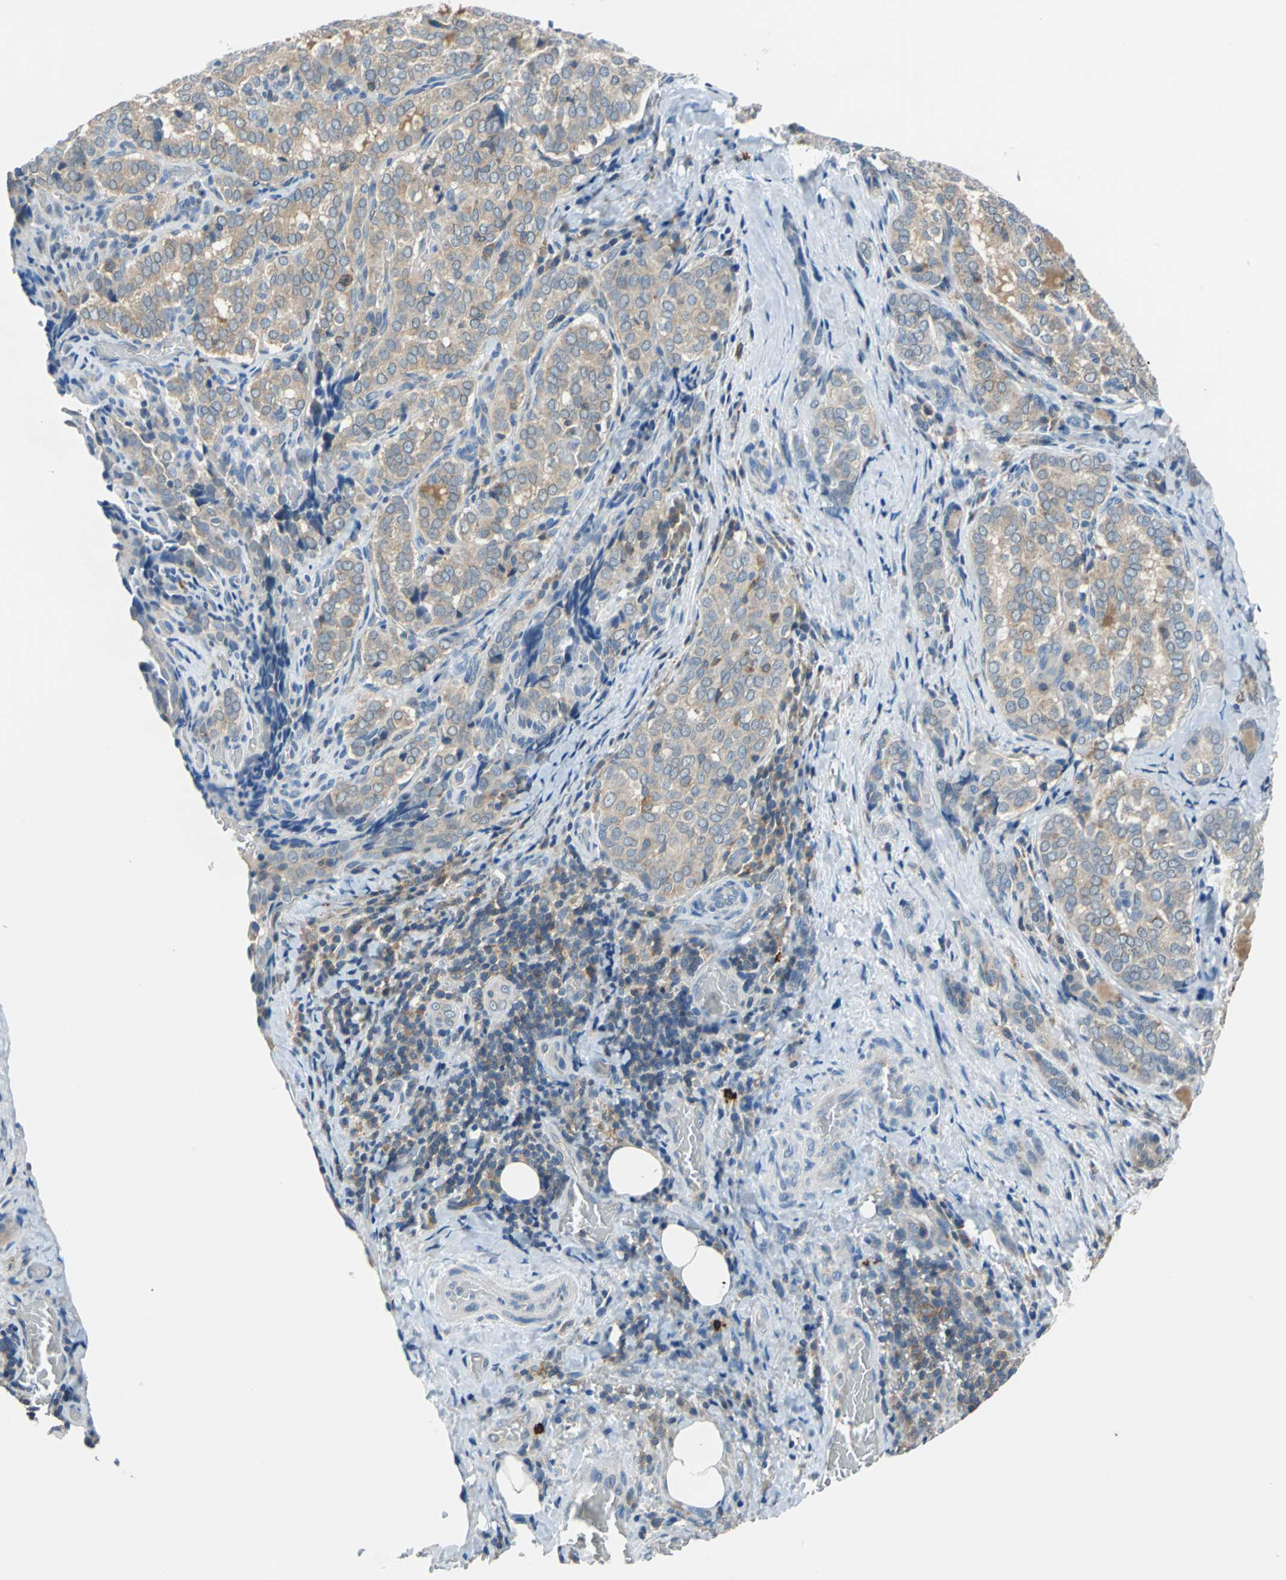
{"staining": {"intensity": "weak", "quantity": ">75%", "location": "cytoplasmic/membranous"}, "tissue": "thyroid cancer", "cell_type": "Tumor cells", "image_type": "cancer", "snomed": [{"axis": "morphology", "description": "Papillary adenocarcinoma, NOS"}, {"axis": "topography", "description": "Thyroid gland"}], "caption": "The histopathology image shows a brown stain indicating the presence of a protein in the cytoplasmic/membranous of tumor cells in papillary adenocarcinoma (thyroid).", "gene": "CPA3", "patient": {"sex": "female", "age": 30}}